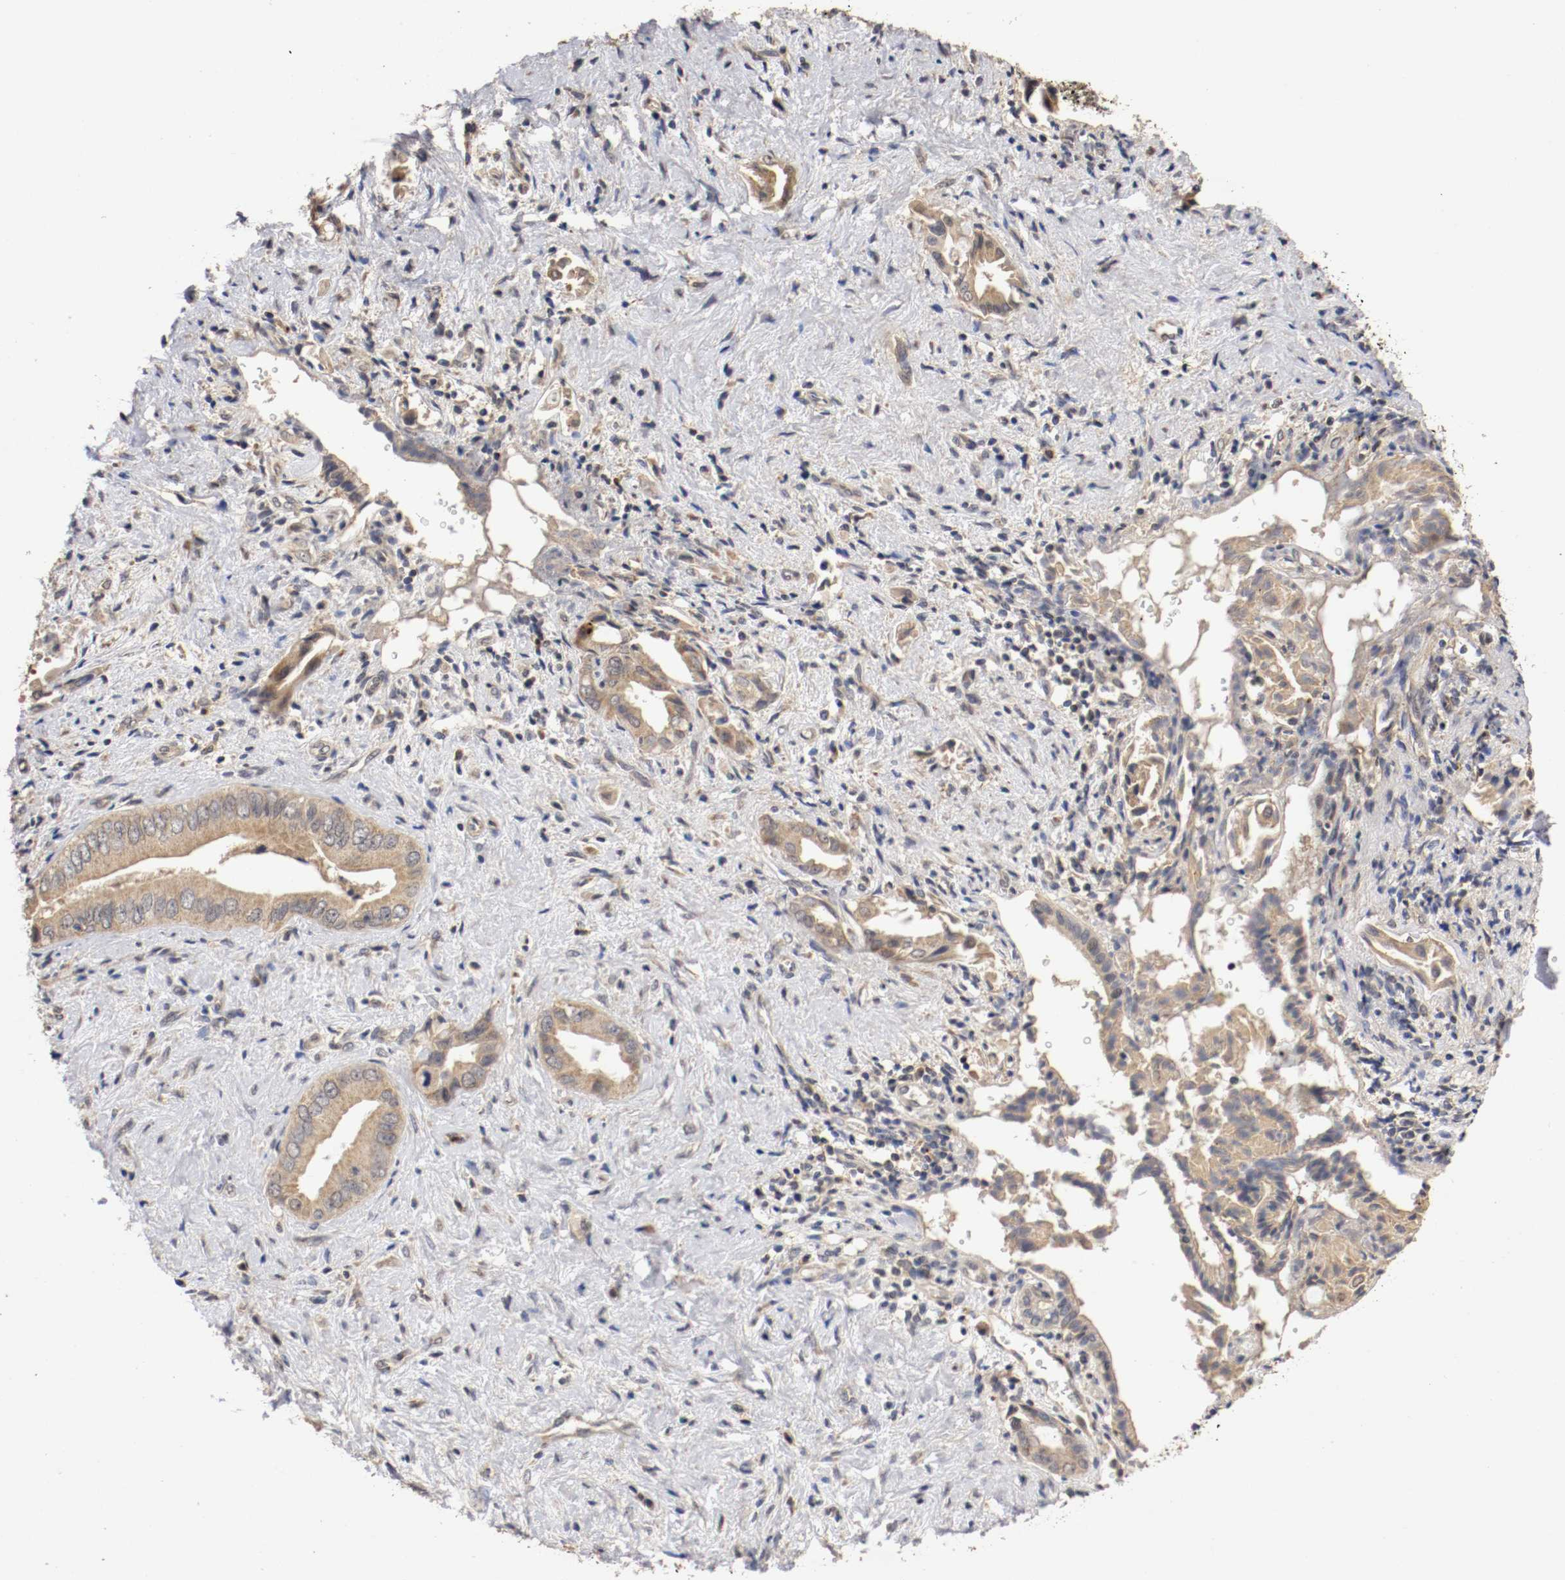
{"staining": {"intensity": "moderate", "quantity": ">75%", "location": "cytoplasmic/membranous,nuclear"}, "tissue": "liver cancer", "cell_type": "Tumor cells", "image_type": "cancer", "snomed": [{"axis": "morphology", "description": "Cholangiocarcinoma"}, {"axis": "topography", "description": "Liver"}], "caption": "This image displays IHC staining of liver cancer (cholangiocarcinoma), with medium moderate cytoplasmic/membranous and nuclear expression in about >75% of tumor cells.", "gene": "TNFRSF1B", "patient": {"sex": "male", "age": 58}}